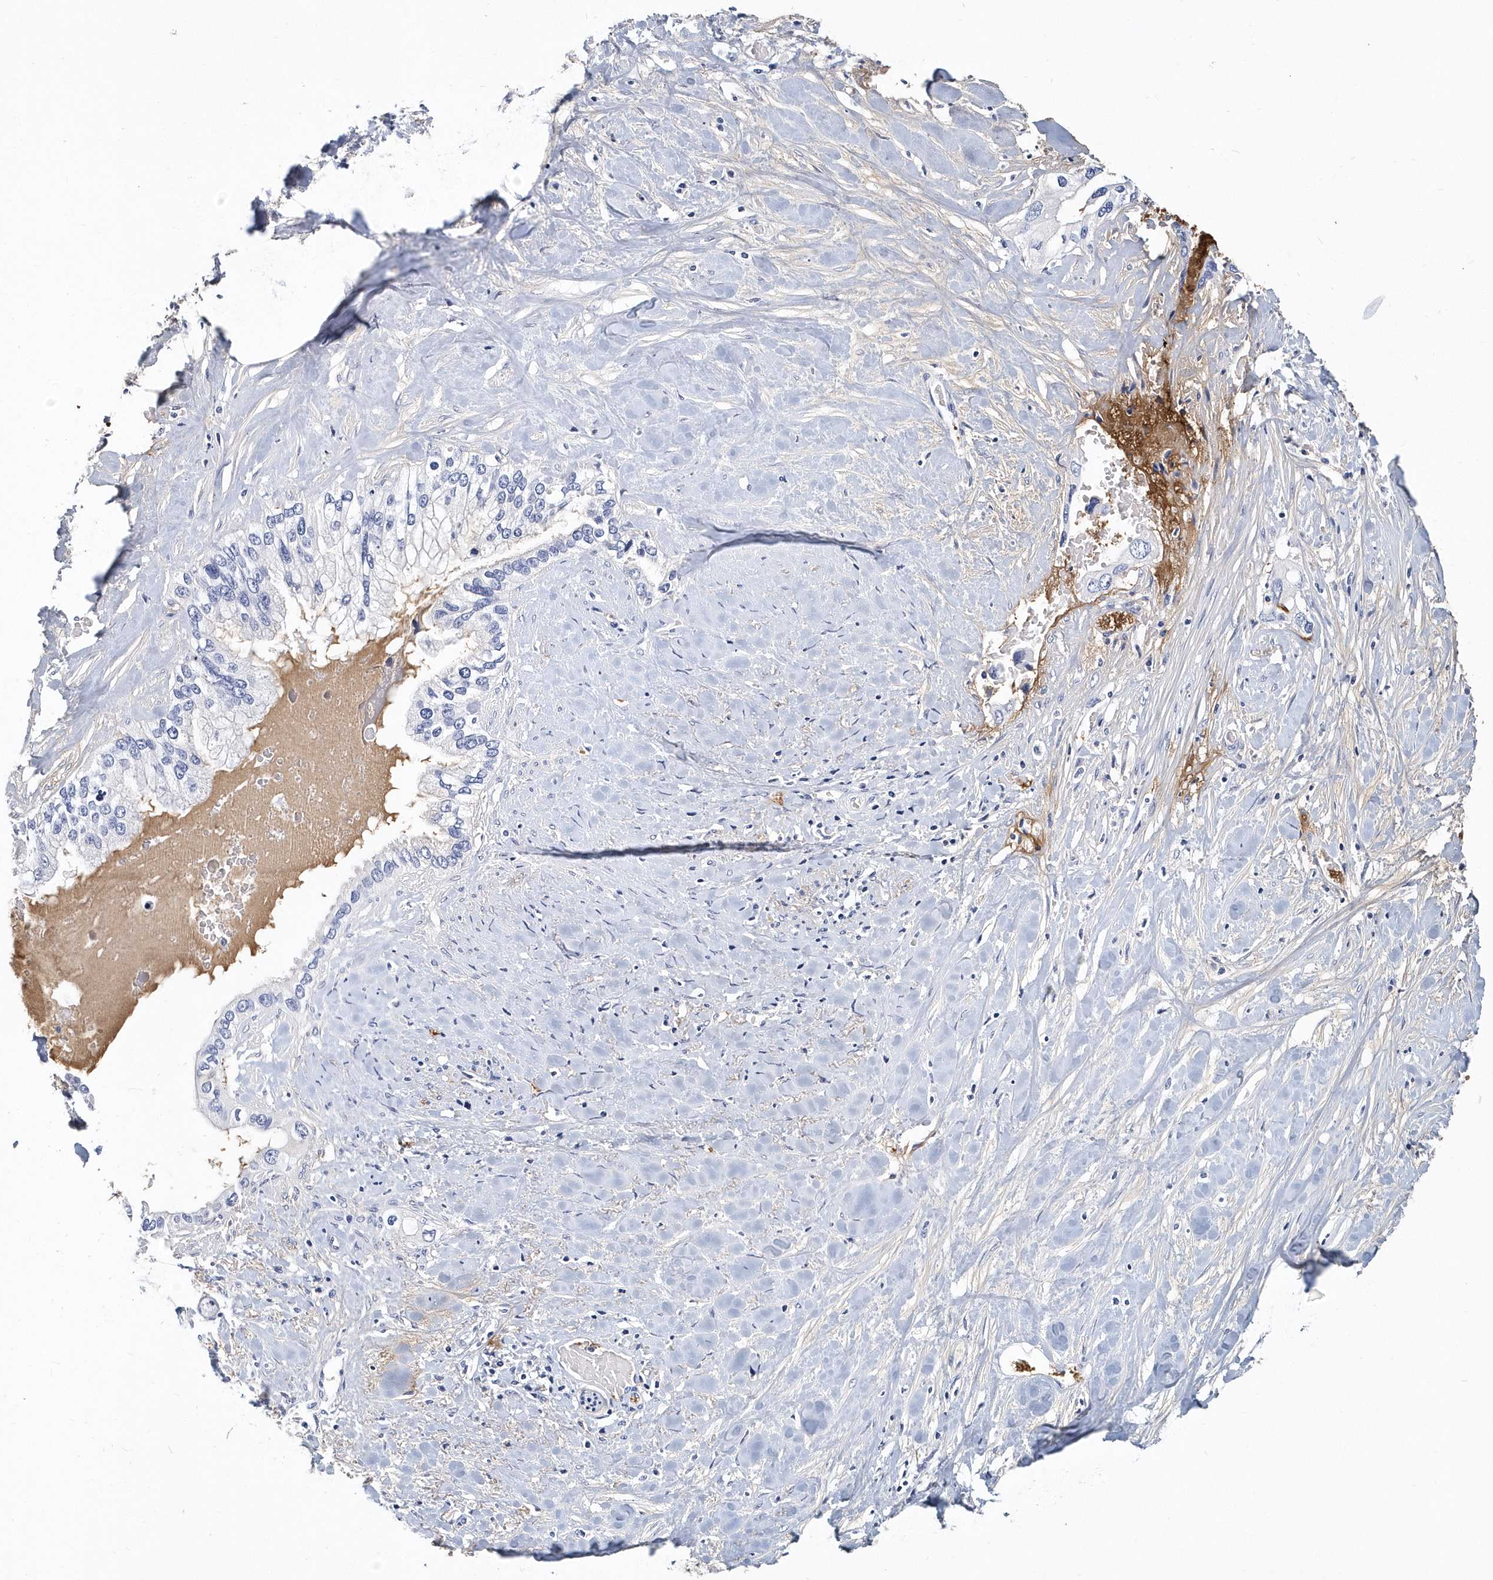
{"staining": {"intensity": "negative", "quantity": "none", "location": "none"}, "tissue": "pancreatic cancer", "cell_type": "Tumor cells", "image_type": "cancer", "snomed": [{"axis": "morphology", "description": "Inflammation, NOS"}, {"axis": "morphology", "description": "Adenocarcinoma, NOS"}, {"axis": "topography", "description": "Pancreas"}], "caption": "IHC of pancreatic cancer (adenocarcinoma) displays no expression in tumor cells. (Stains: DAB (3,3'-diaminobenzidine) immunohistochemistry (IHC) with hematoxylin counter stain, Microscopy: brightfield microscopy at high magnification).", "gene": "ITGA2B", "patient": {"sex": "female", "age": 56}}